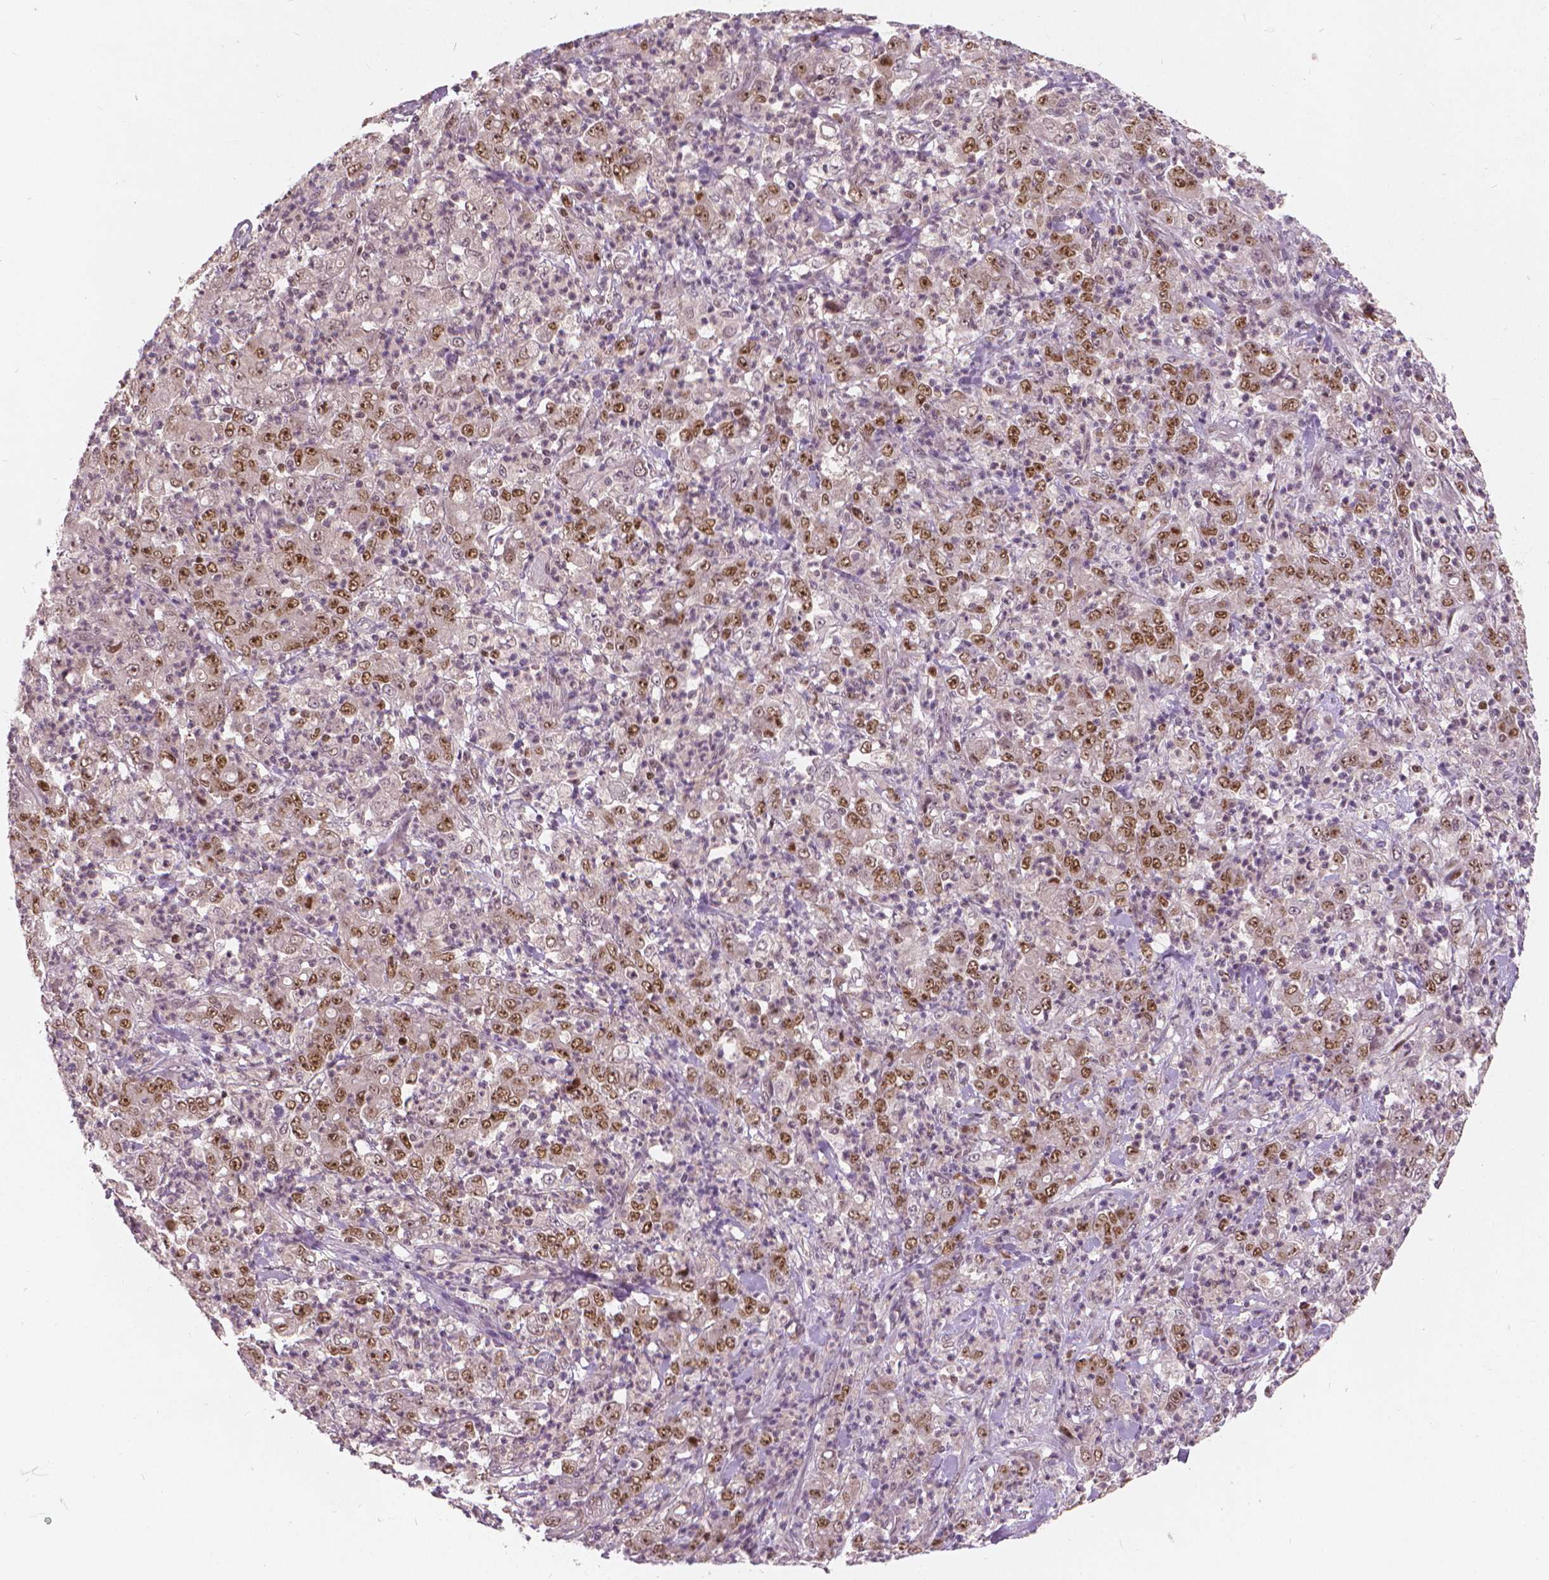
{"staining": {"intensity": "moderate", "quantity": ">75%", "location": "nuclear"}, "tissue": "stomach cancer", "cell_type": "Tumor cells", "image_type": "cancer", "snomed": [{"axis": "morphology", "description": "Adenocarcinoma, NOS"}, {"axis": "topography", "description": "Stomach, lower"}], "caption": "Immunohistochemical staining of adenocarcinoma (stomach) demonstrates medium levels of moderate nuclear staining in approximately >75% of tumor cells.", "gene": "NSD2", "patient": {"sex": "female", "age": 71}}